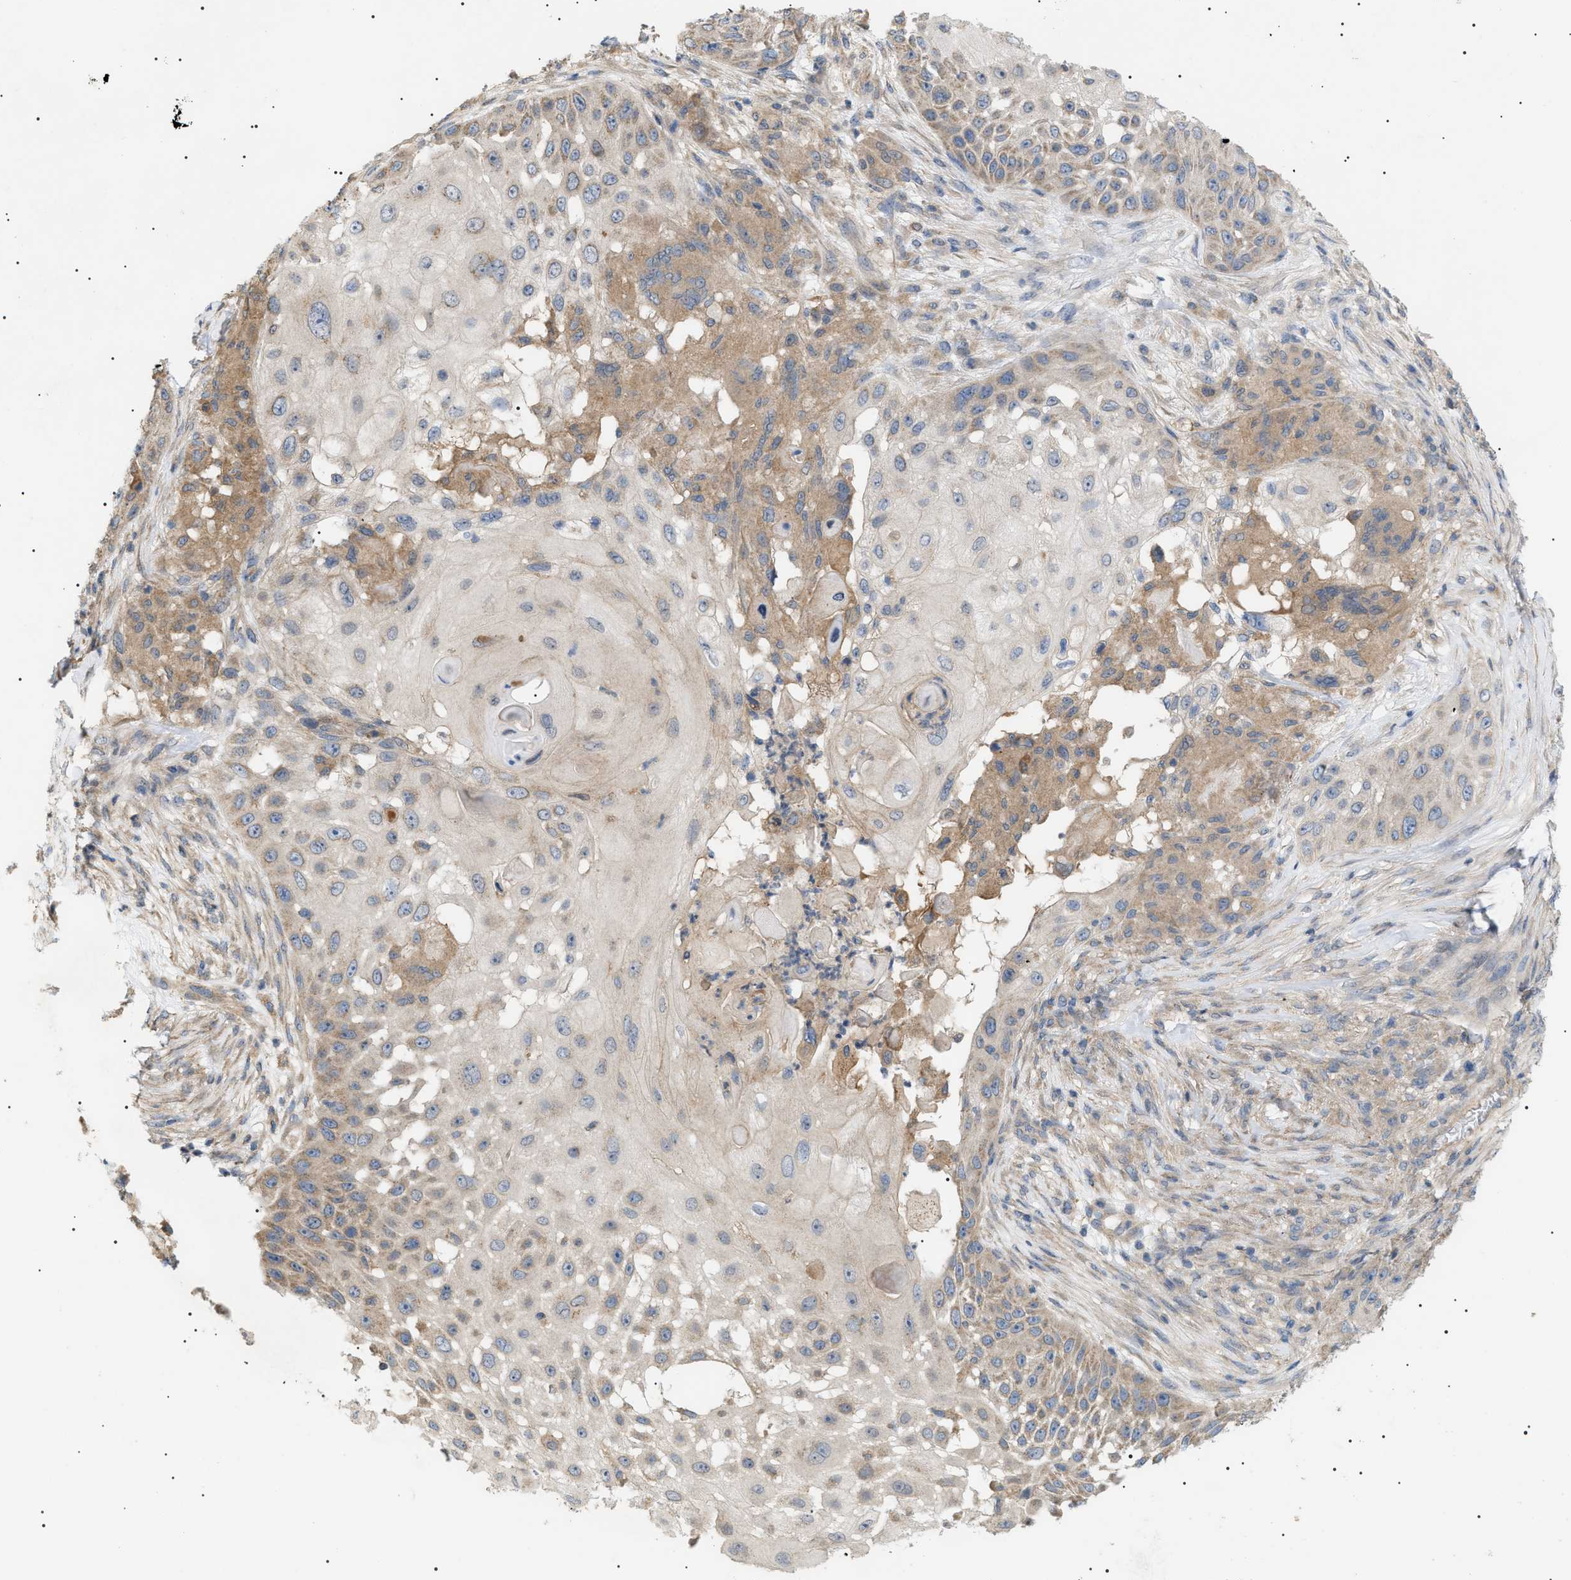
{"staining": {"intensity": "weak", "quantity": "25%-75%", "location": "cytoplasmic/membranous"}, "tissue": "skin cancer", "cell_type": "Tumor cells", "image_type": "cancer", "snomed": [{"axis": "morphology", "description": "Squamous cell carcinoma, NOS"}, {"axis": "topography", "description": "Skin"}], "caption": "Skin cancer (squamous cell carcinoma) stained with a protein marker reveals weak staining in tumor cells.", "gene": "IRS2", "patient": {"sex": "female", "age": 44}}